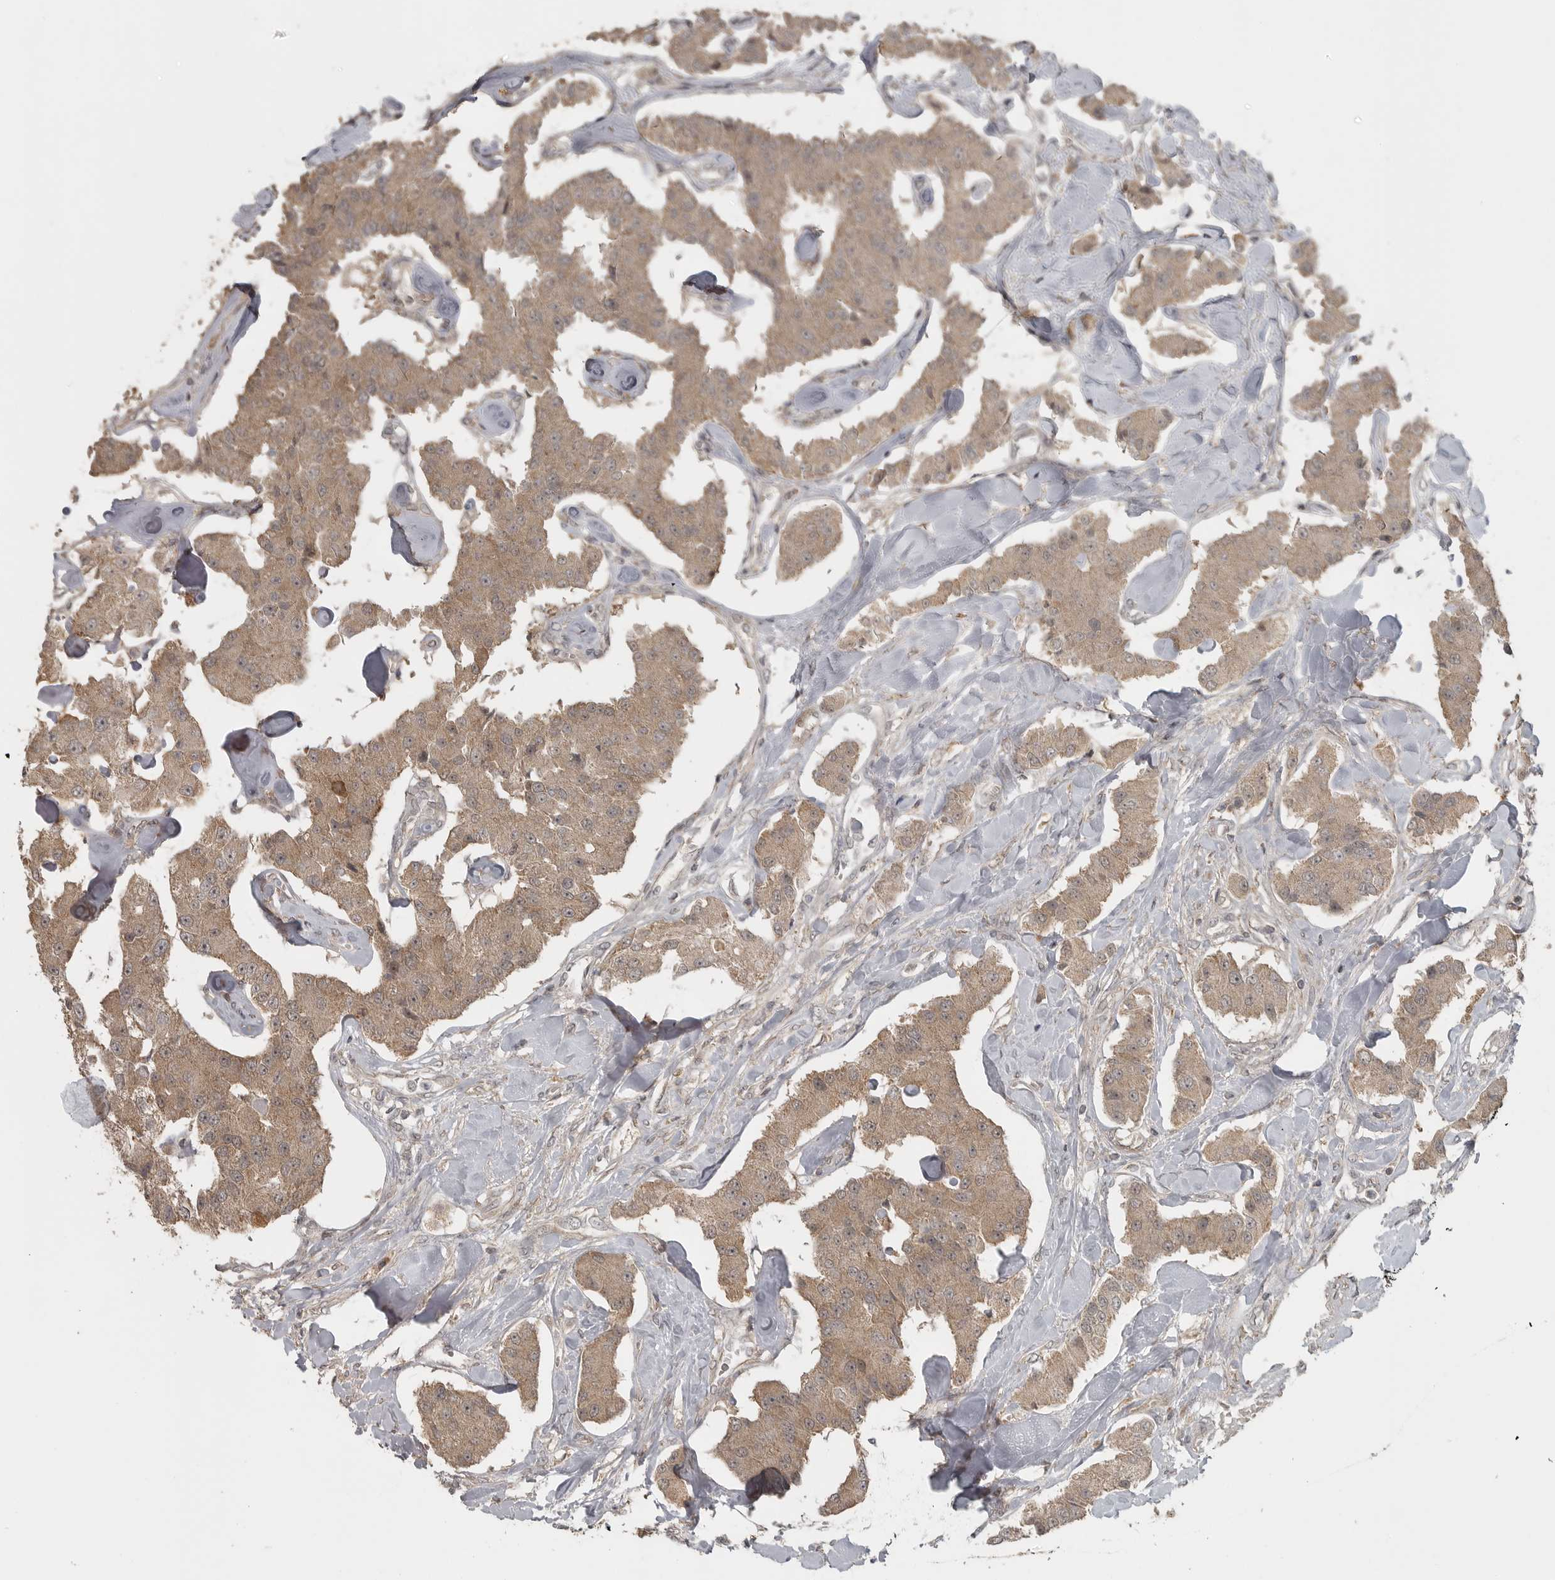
{"staining": {"intensity": "weak", "quantity": ">75%", "location": "cytoplasmic/membranous"}, "tissue": "carcinoid", "cell_type": "Tumor cells", "image_type": "cancer", "snomed": [{"axis": "morphology", "description": "Carcinoid, malignant, NOS"}, {"axis": "topography", "description": "Pancreas"}], "caption": "Weak cytoplasmic/membranous protein positivity is appreciated in approximately >75% of tumor cells in carcinoid. The staining was performed using DAB (3,3'-diaminobenzidine) to visualize the protein expression in brown, while the nuclei were stained in blue with hematoxylin (Magnification: 20x).", "gene": "LLGL1", "patient": {"sex": "male", "age": 41}}